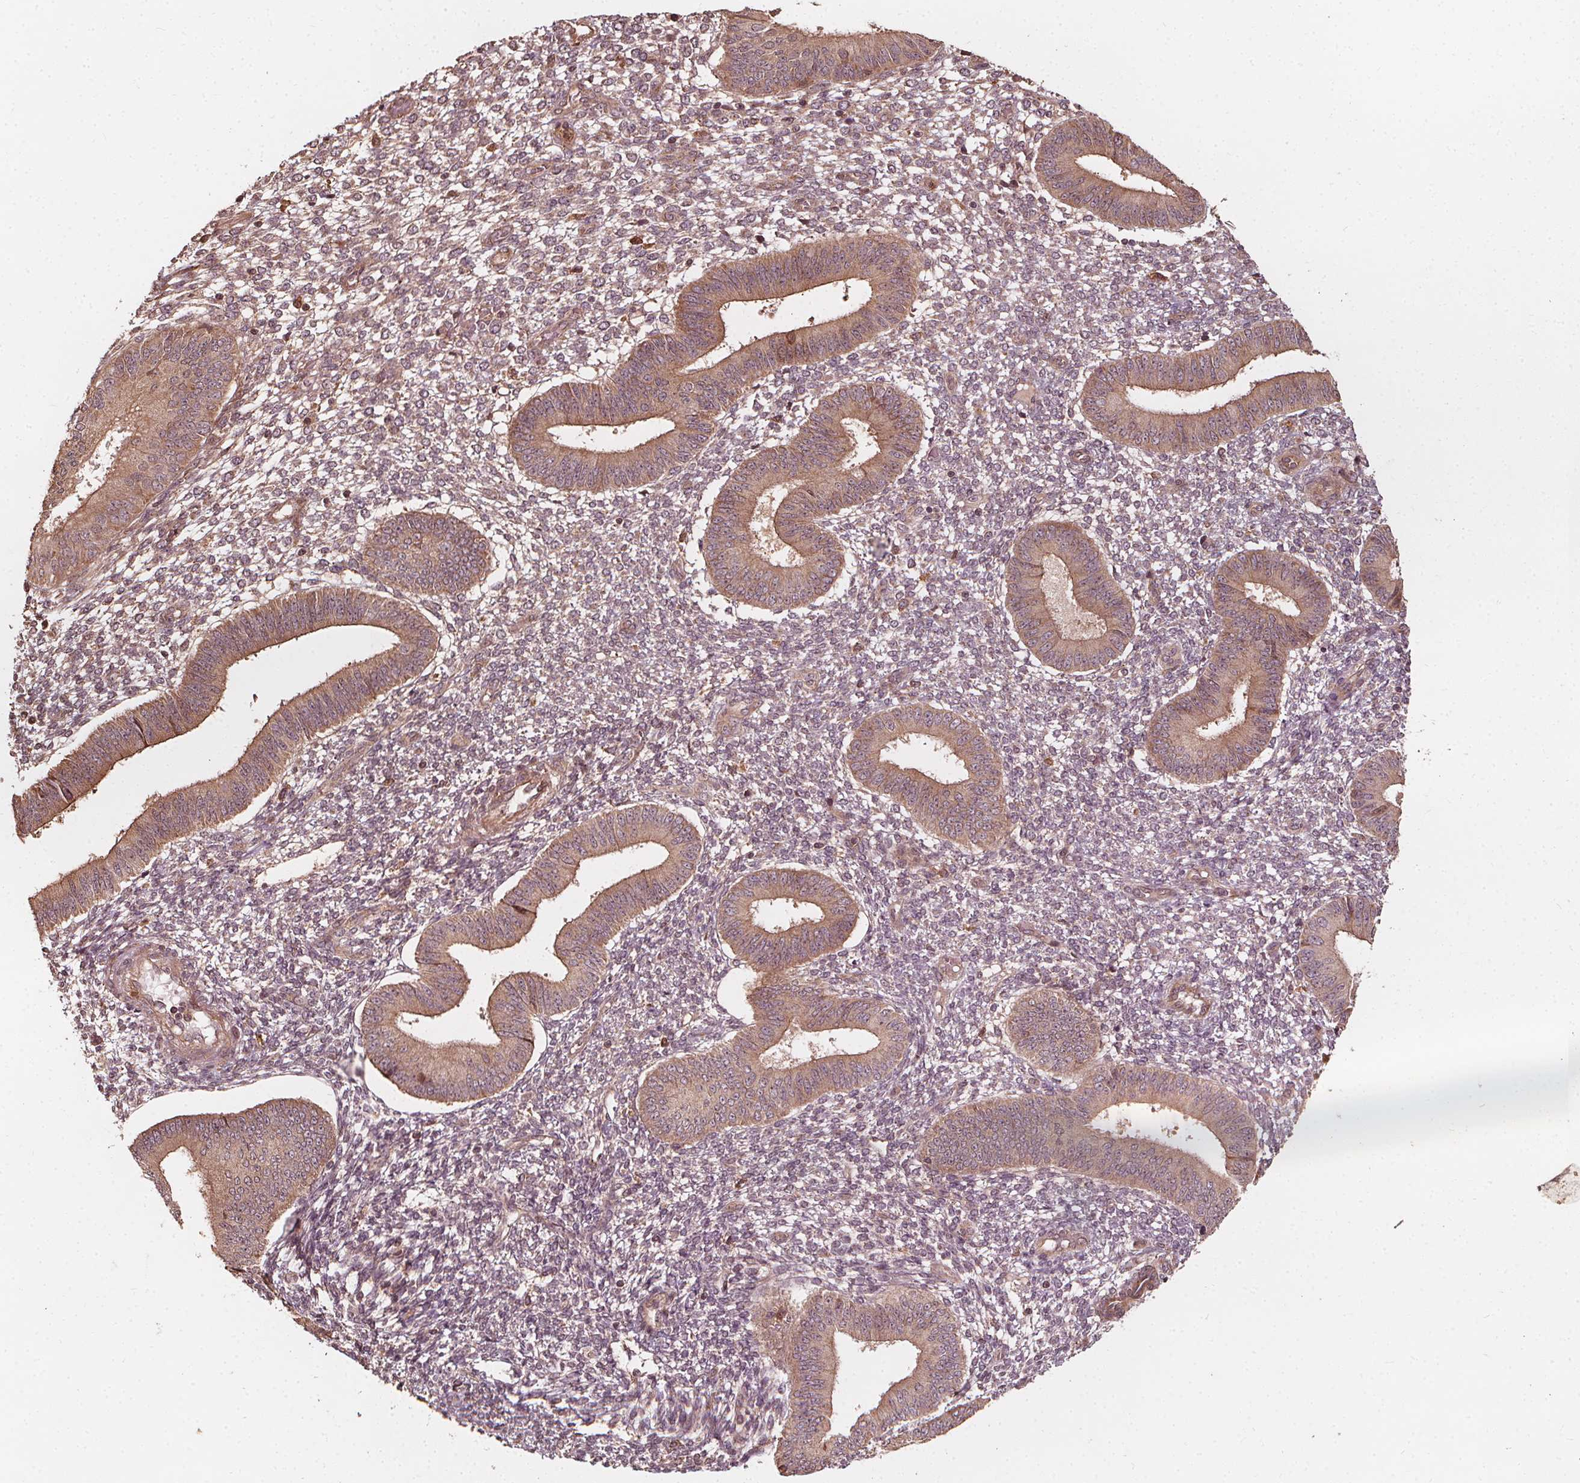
{"staining": {"intensity": "negative", "quantity": "none", "location": "none"}, "tissue": "endometrium", "cell_type": "Cells in endometrial stroma", "image_type": "normal", "snomed": [{"axis": "morphology", "description": "Normal tissue, NOS"}, {"axis": "topography", "description": "Endometrium"}], "caption": "DAB immunohistochemical staining of unremarkable human endometrium reveals no significant staining in cells in endometrial stroma. (Stains: DAB (3,3'-diaminobenzidine) immunohistochemistry (IHC) with hematoxylin counter stain, Microscopy: brightfield microscopy at high magnification).", "gene": "NPC1", "patient": {"sex": "female", "age": 42}}